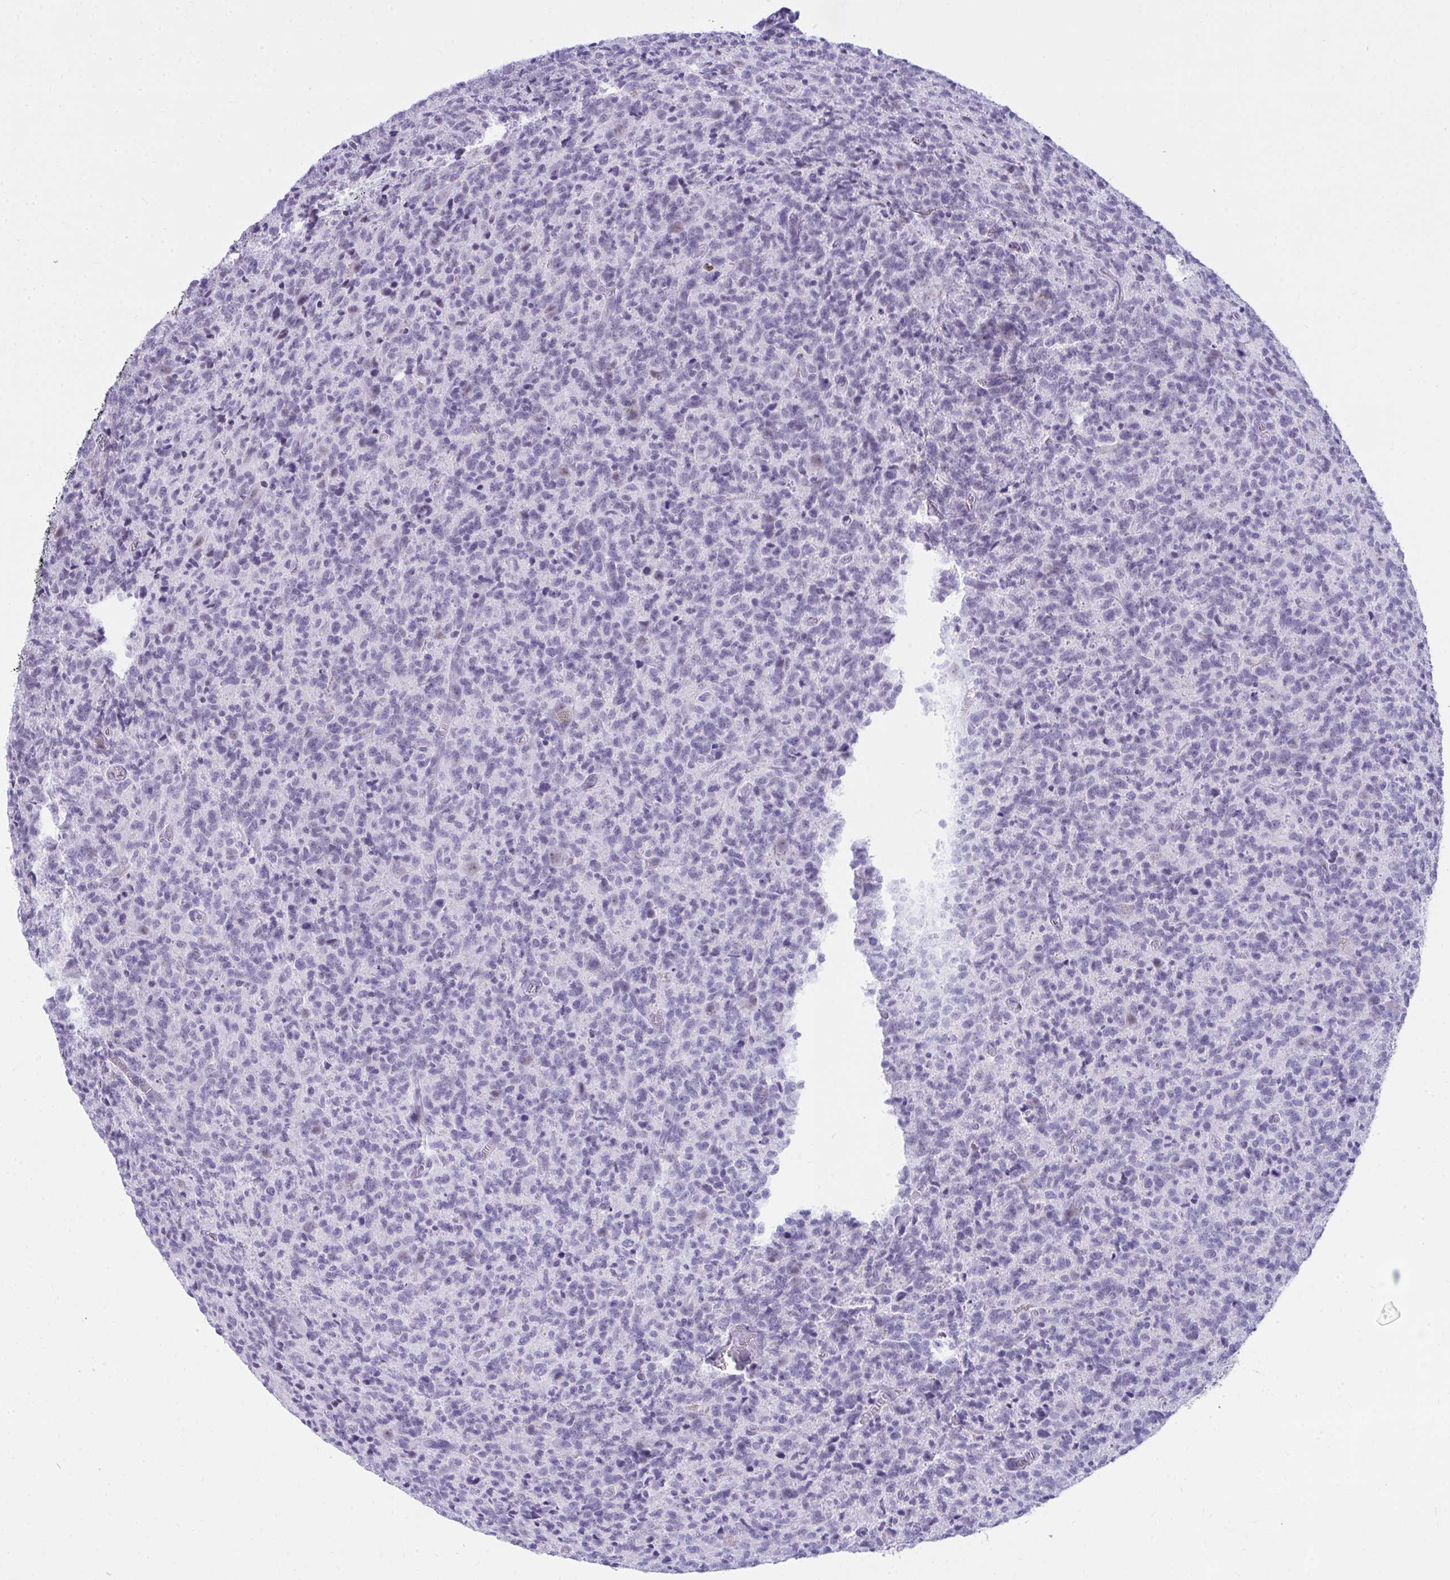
{"staining": {"intensity": "negative", "quantity": "none", "location": "none"}, "tissue": "glioma", "cell_type": "Tumor cells", "image_type": "cancer", "snomed": [{"axis": "morphology", "description": "Glioma, malignant, High grade"}, {"axis": "topography", "description": "Brain"}], "caption": "Tumor cells are negative for brown protein staining in high-grade glioma (malignant). Brightfield microscopy of IHC stained with DAB (brown) and hematoxylin (blue), captured at high magnification.", "gene": "OR5F1", "patient": {"sex": "male", "age": 76}}